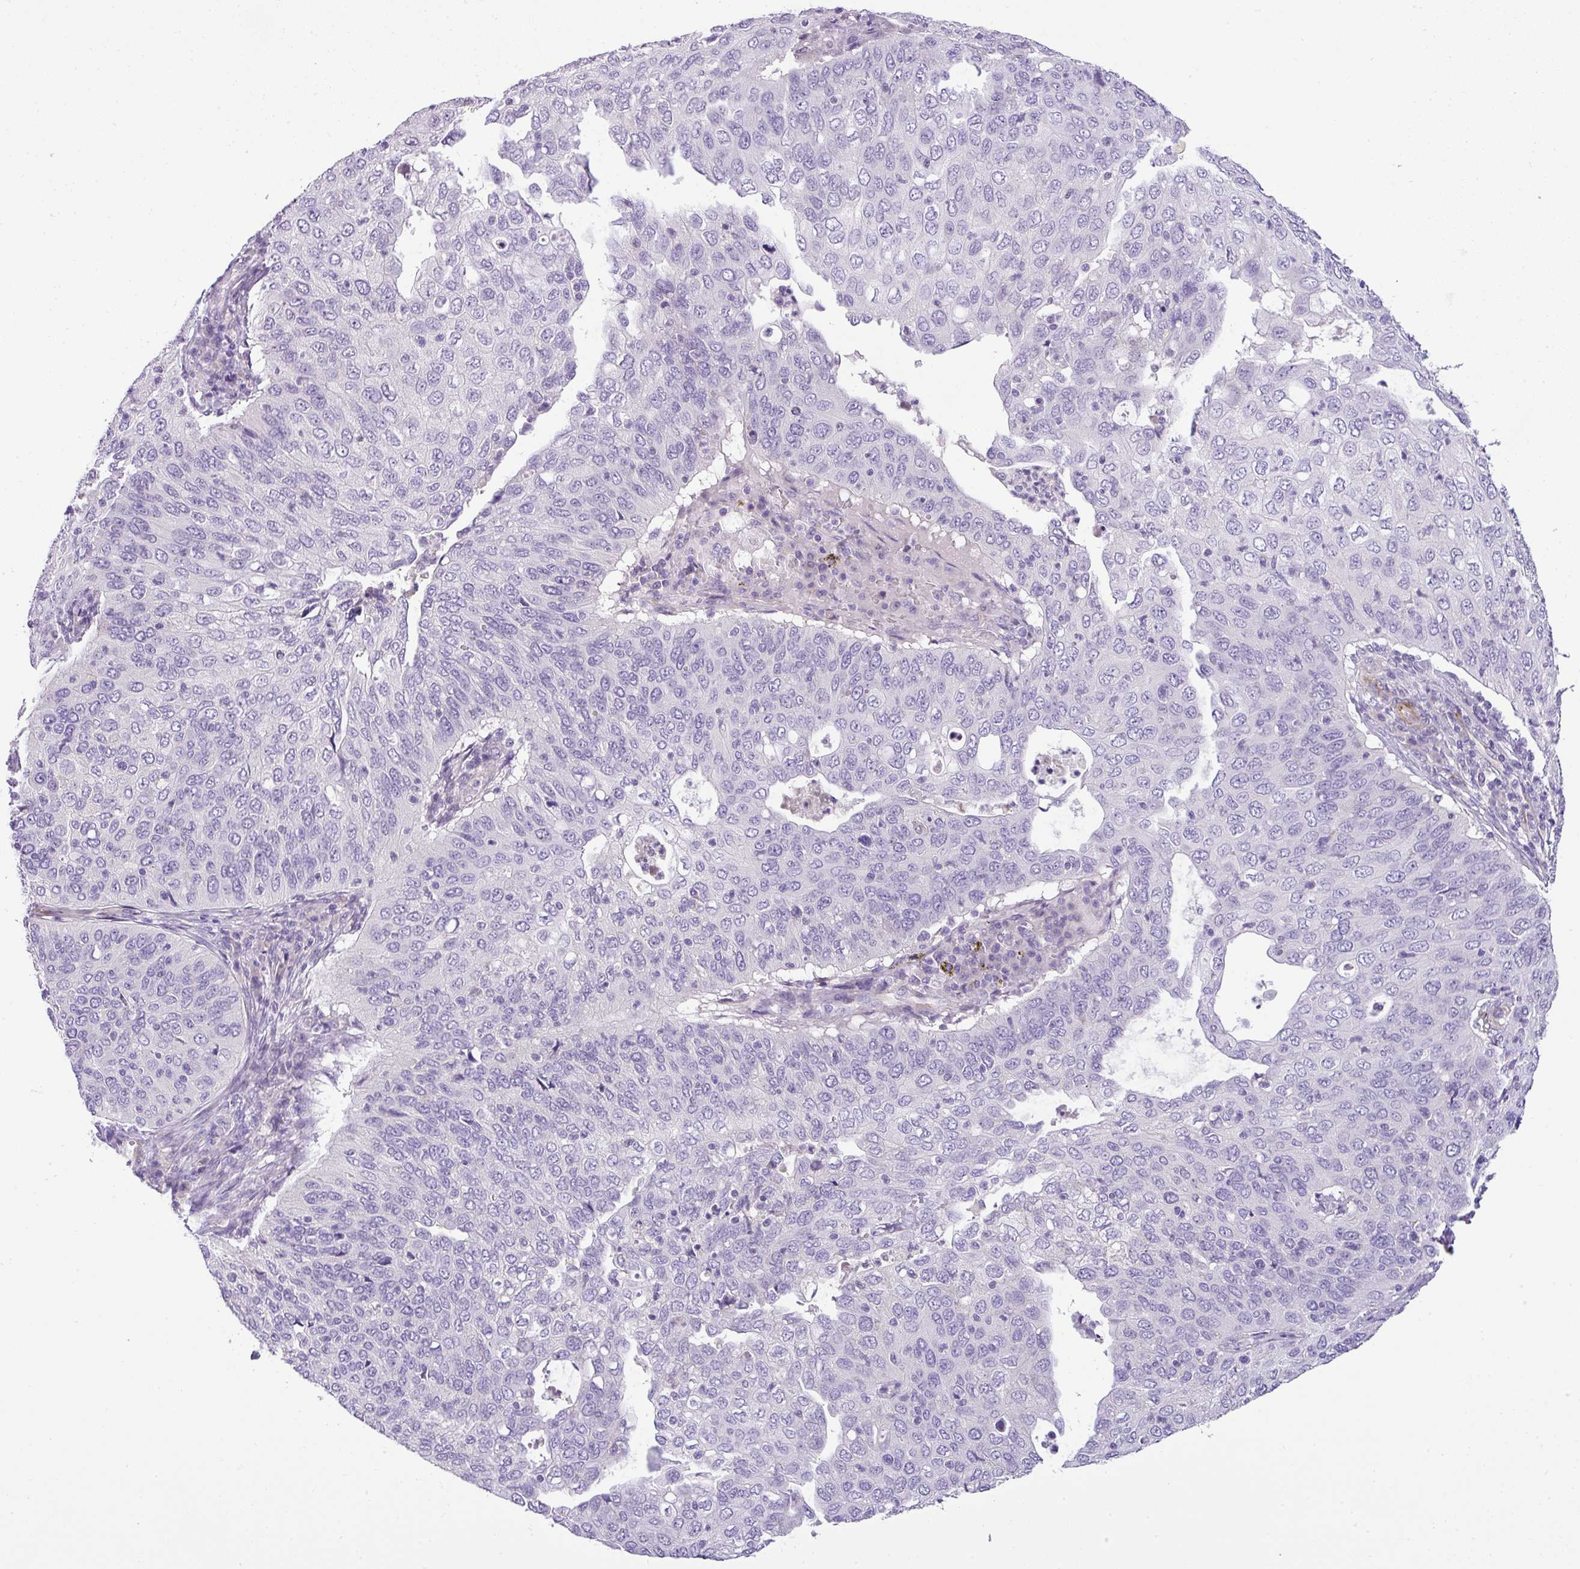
{"staining": {"intensity": "negative", "quantity": "none", "location": "none"}, "tissue": "cervical cancer", "cell_type": "Tumor cells", "image_type": "cancer", "snomed": [{"axis": "morphology", "description": "Squamous cell carcinoma, NOS"}, {"axis": "topography", "description": "Cervix"}], "caption": "This is a histopathology image of immunohistochemistry staining of cervical squamous cell carcinoma, which shows no positivity in tumor cells. The staining is performed using DAB (3,3'-diaminobenzidine) brown chromogen with nuclei counter-stained in using hematoxylin.", "gene": "ENSG00000273748", "patient": {"sex": "female", "age": 36}}